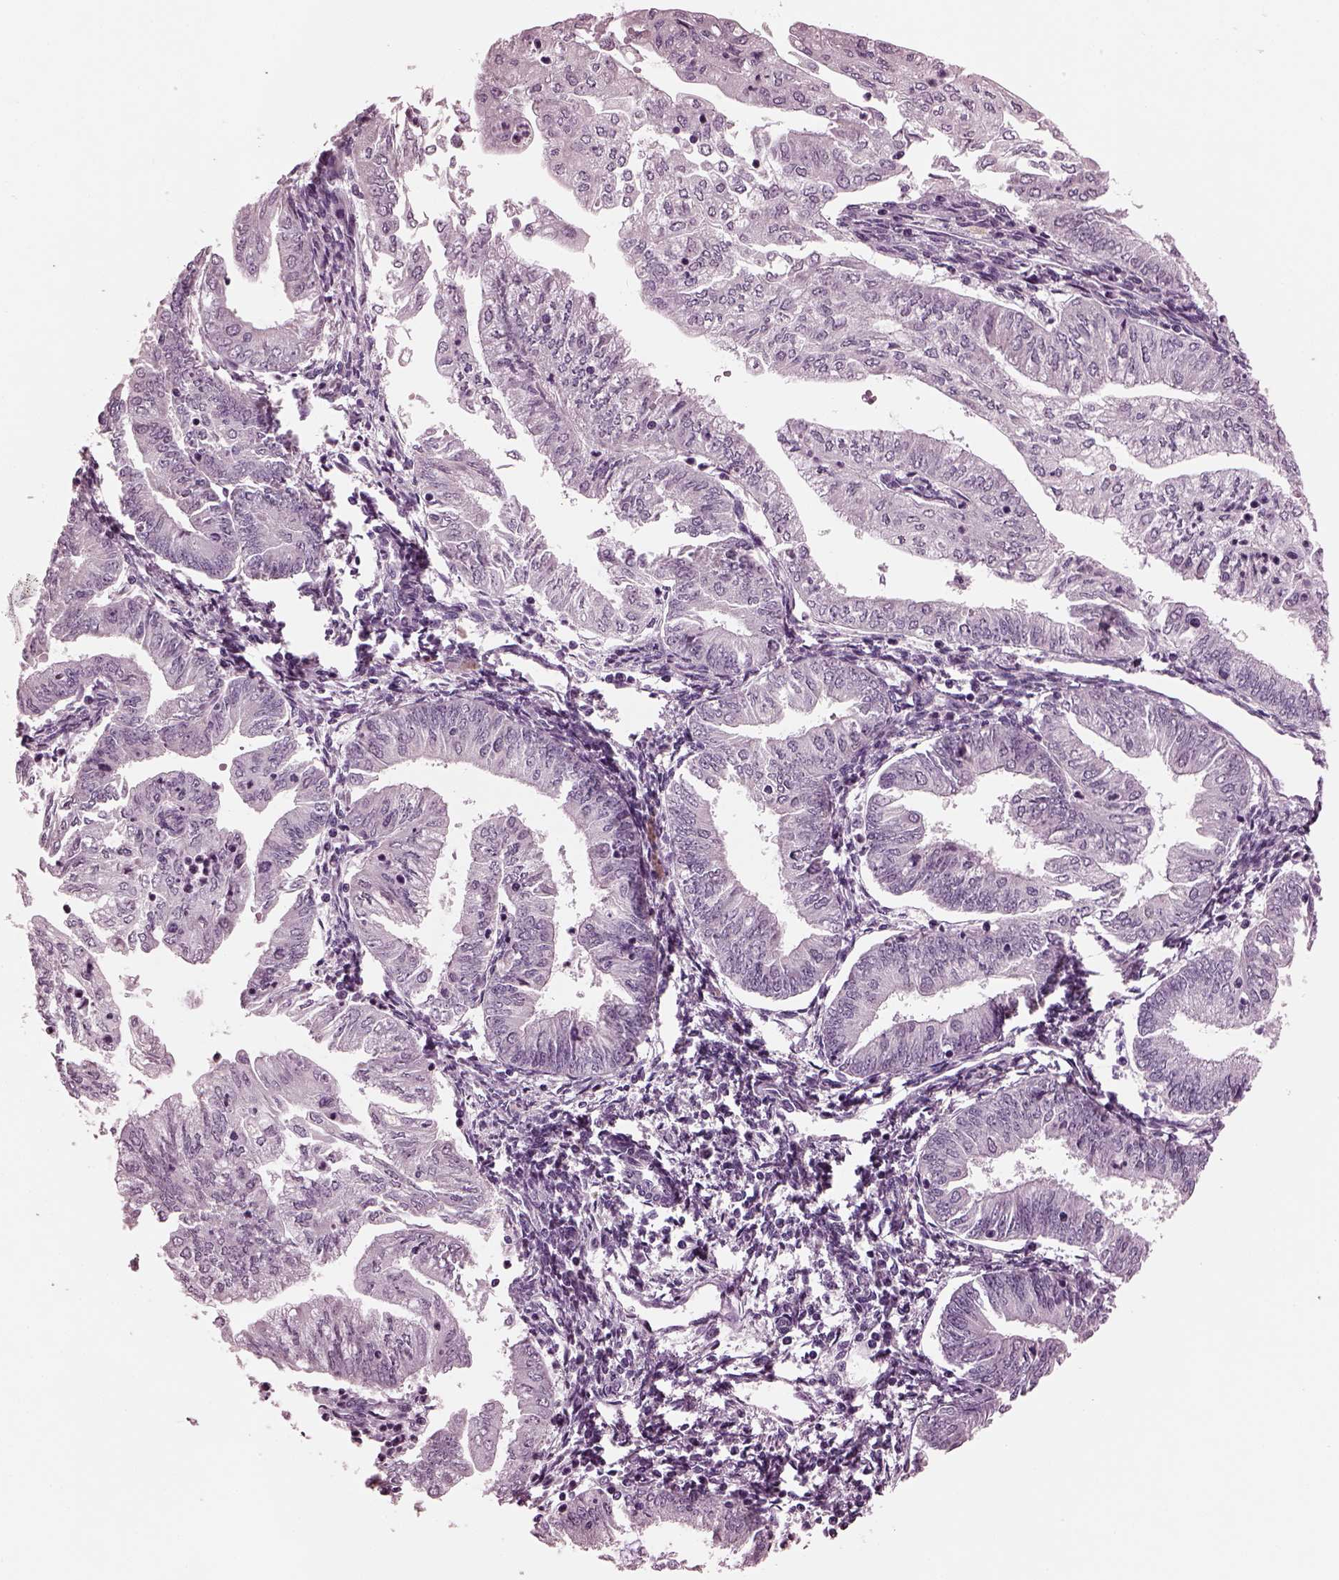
{"staining": {"intensity": "negative", "quantity": "none", "location": "none"}, "tissue": "endometrial cancer", "cell_type": "Tumor cells", "image_type": "cancer", "snomed": [{"axis": "morphology", "description": "Adenocarcinoma, NOS"}, {"axis": "topography", "description": "Endometrium"}], "caption": "Immunohistochemistry photomicrograph of human adenocarcinoma (endometrial) stained for a protein (brown), which exhibits no staining in tumor cells.", "gene": "MIB2", "patient": {"sex": "female", "age": 55}}